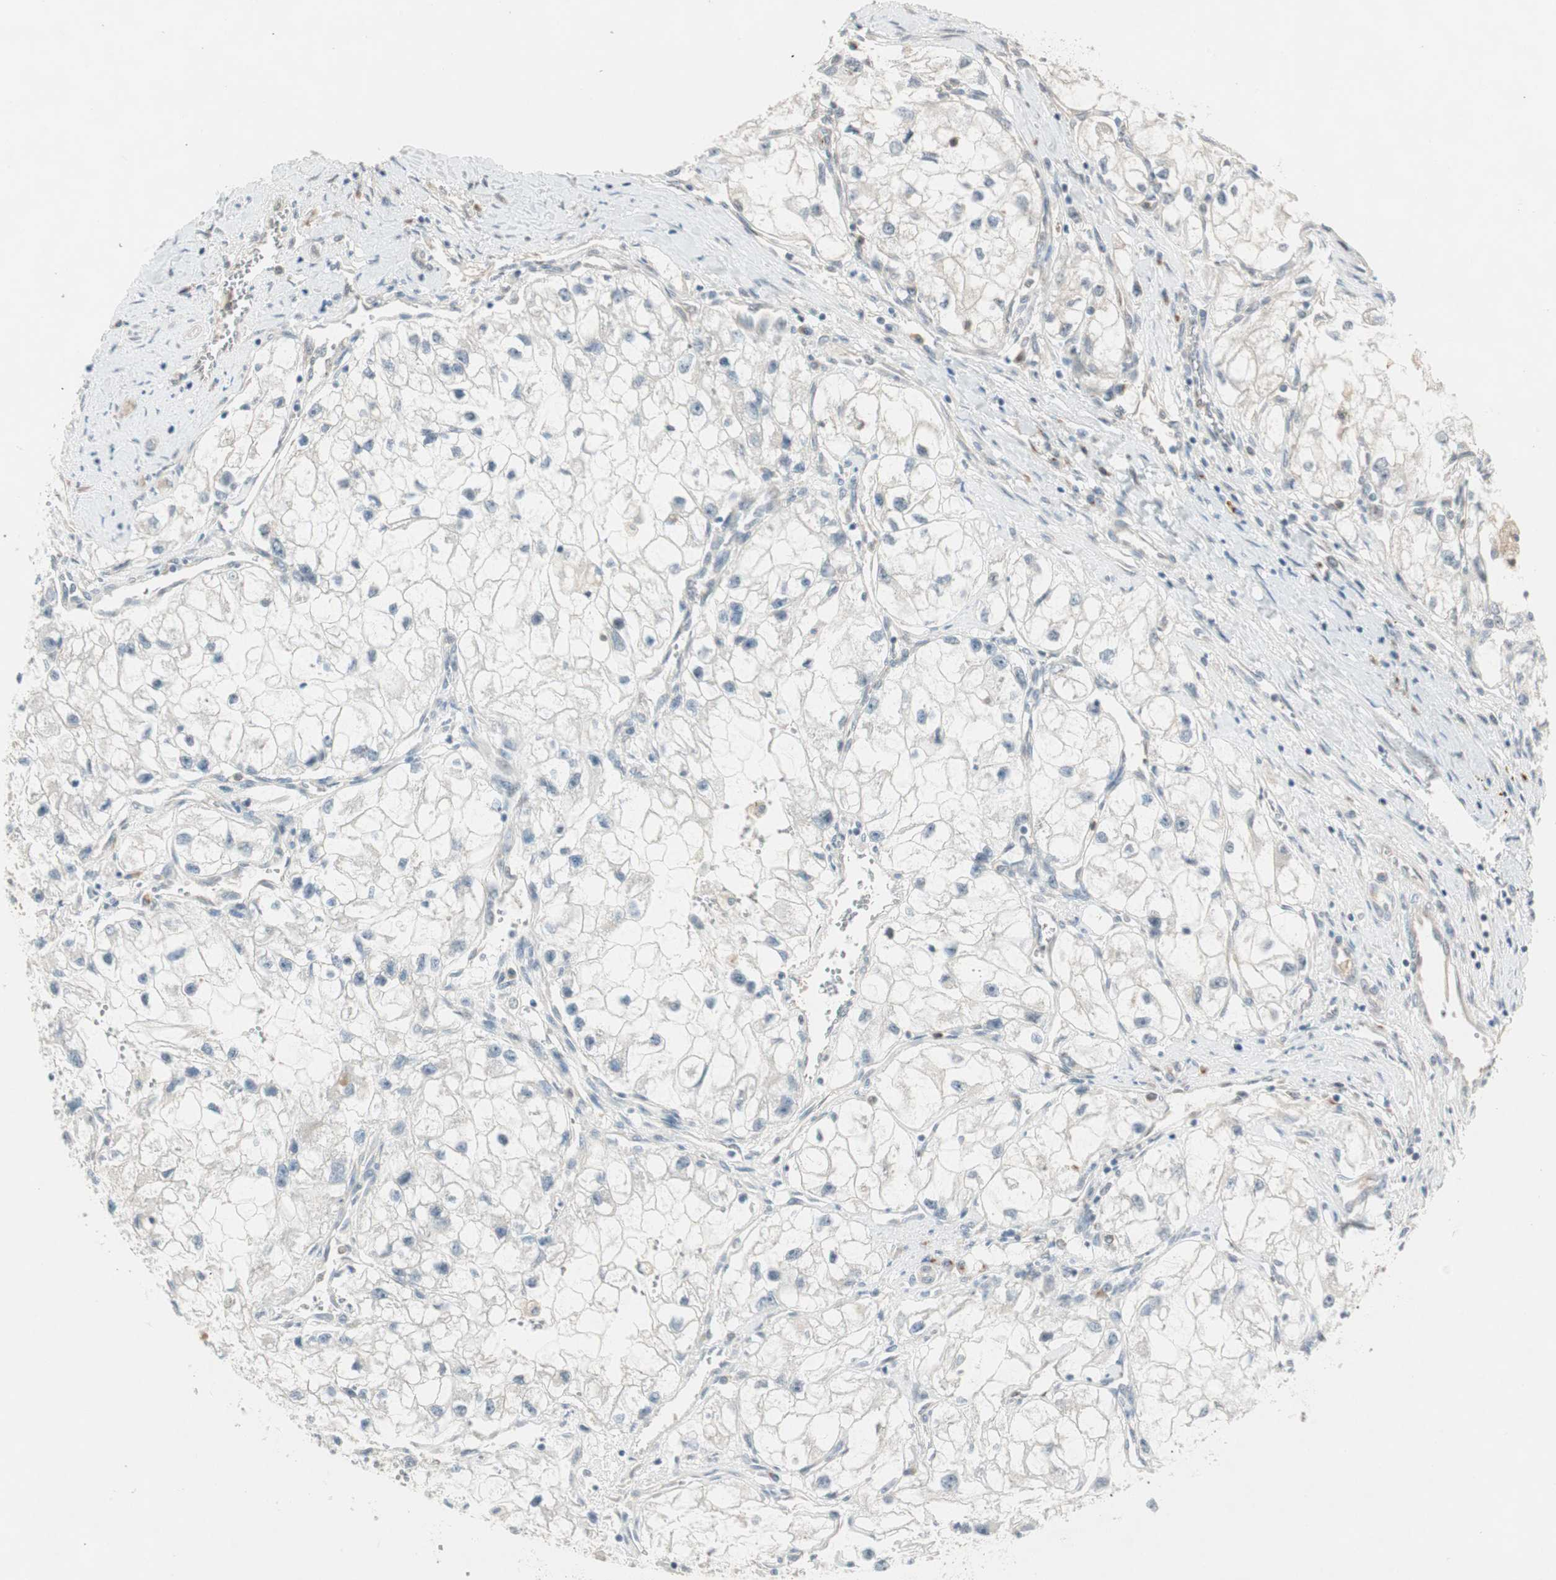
{"staining": {"intensity": "negative", "quantity": "none", "location": "none"}, "tissue": "renal cancer", "cell_type": "Tumor cells", "image_type": "cancer", "snomed": [{"axis": "morphology", "description": "Adenocarcinoma, NOS"}, {"axis": "topography", "description": "Kidney"}], "caption": "Human adenocarcinoma (renal) stained for a protein using immunohistochemistry shows no positivity in tumor cells.", "gene": "CGRRF1", "patient": {"sex": "female", "age": 70}}